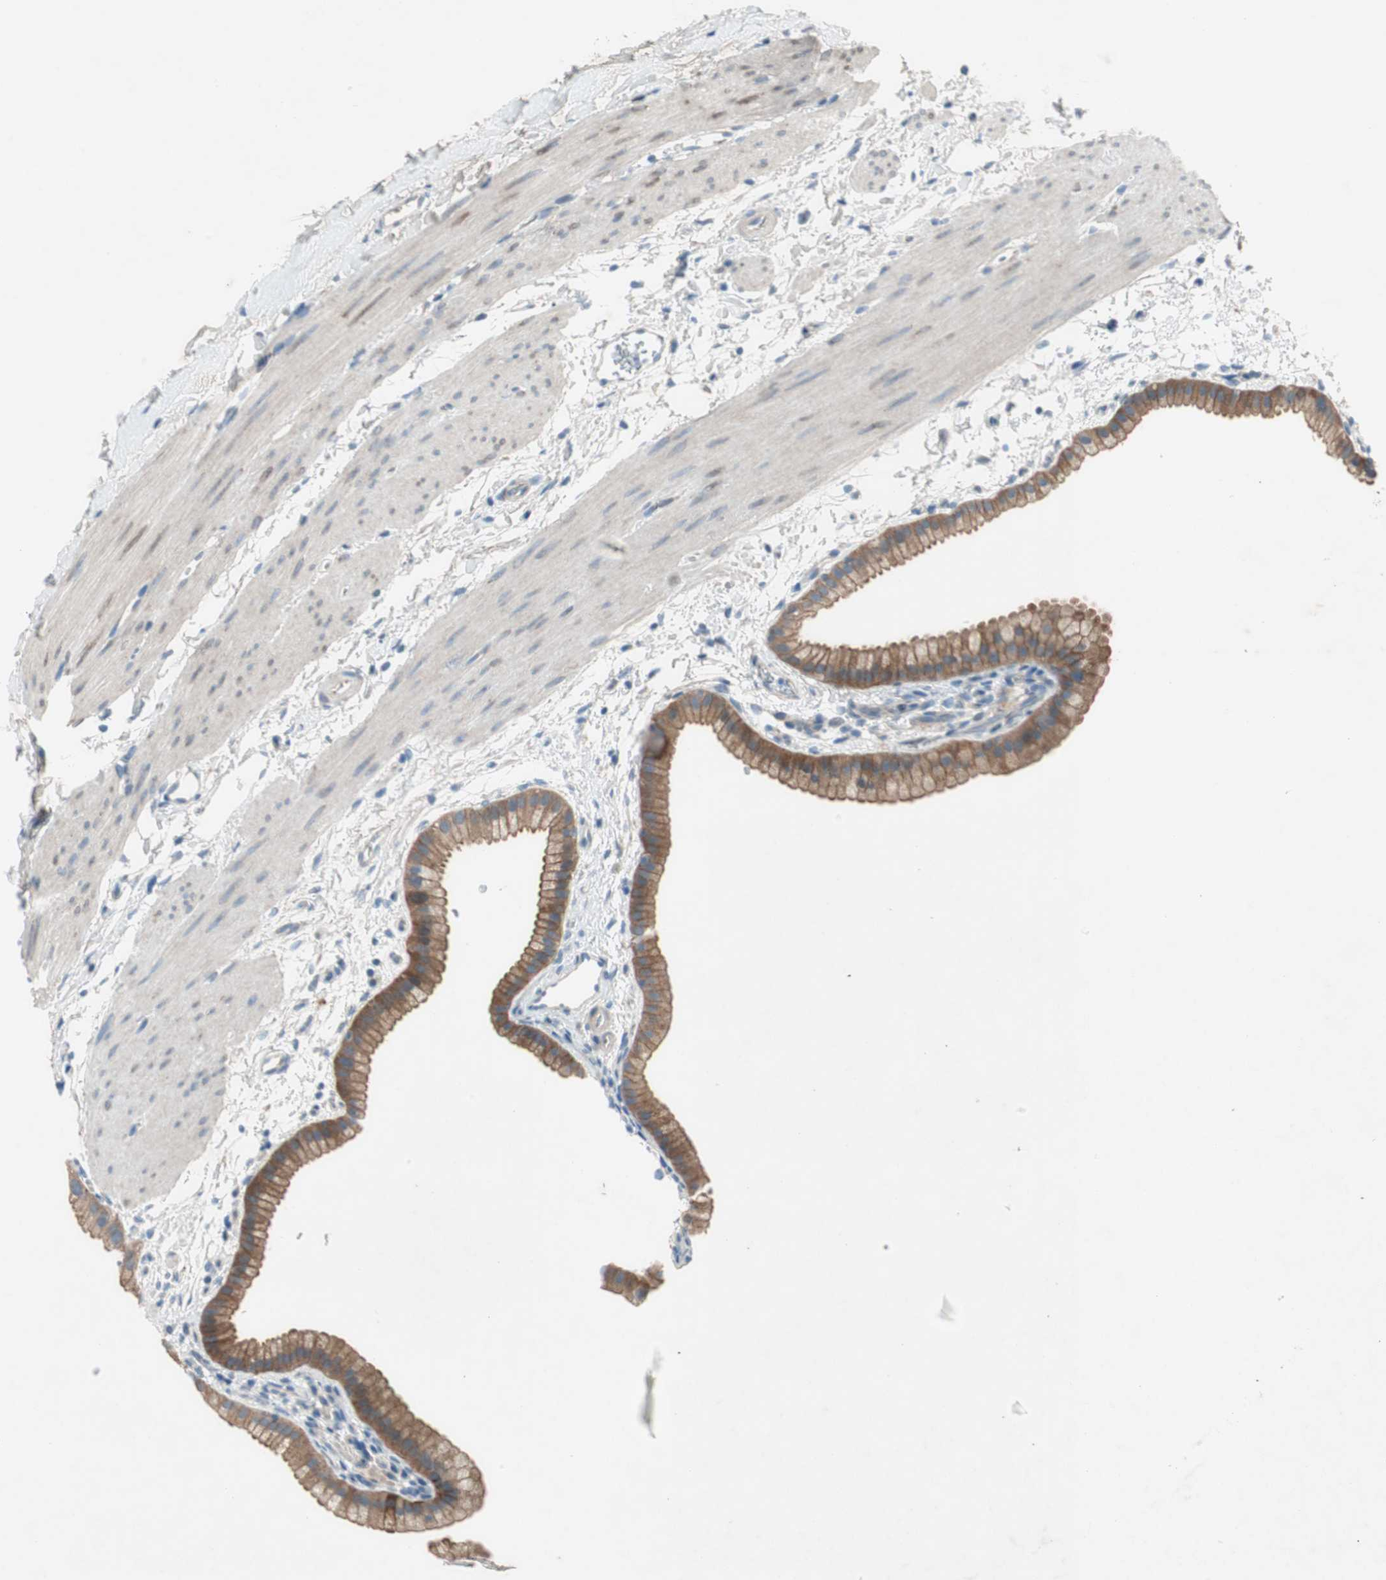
{"staining": {"intensity": "moderate", "quantity": ">75%", "location": "cytoplasmic/membranous"}, "tissue": "gallbladder", "cell_type": "Glandular cells", "image_type": "normal", "snomed": [{"axis": "morphology", "description": "Normal tissue, NOS"}, {"axis": "topography", "description": "Gallbladder"}], "caption": "Immunohistochemistry (IHC) histopathology image of benign gallbladder stained for a protein (brown), which shows medium levels of moderate cytoplasmic/membranous staining in about >75% of glandular cells.", "gene": "PRRG4", "patient": {"sex": "female", "age": 64}}